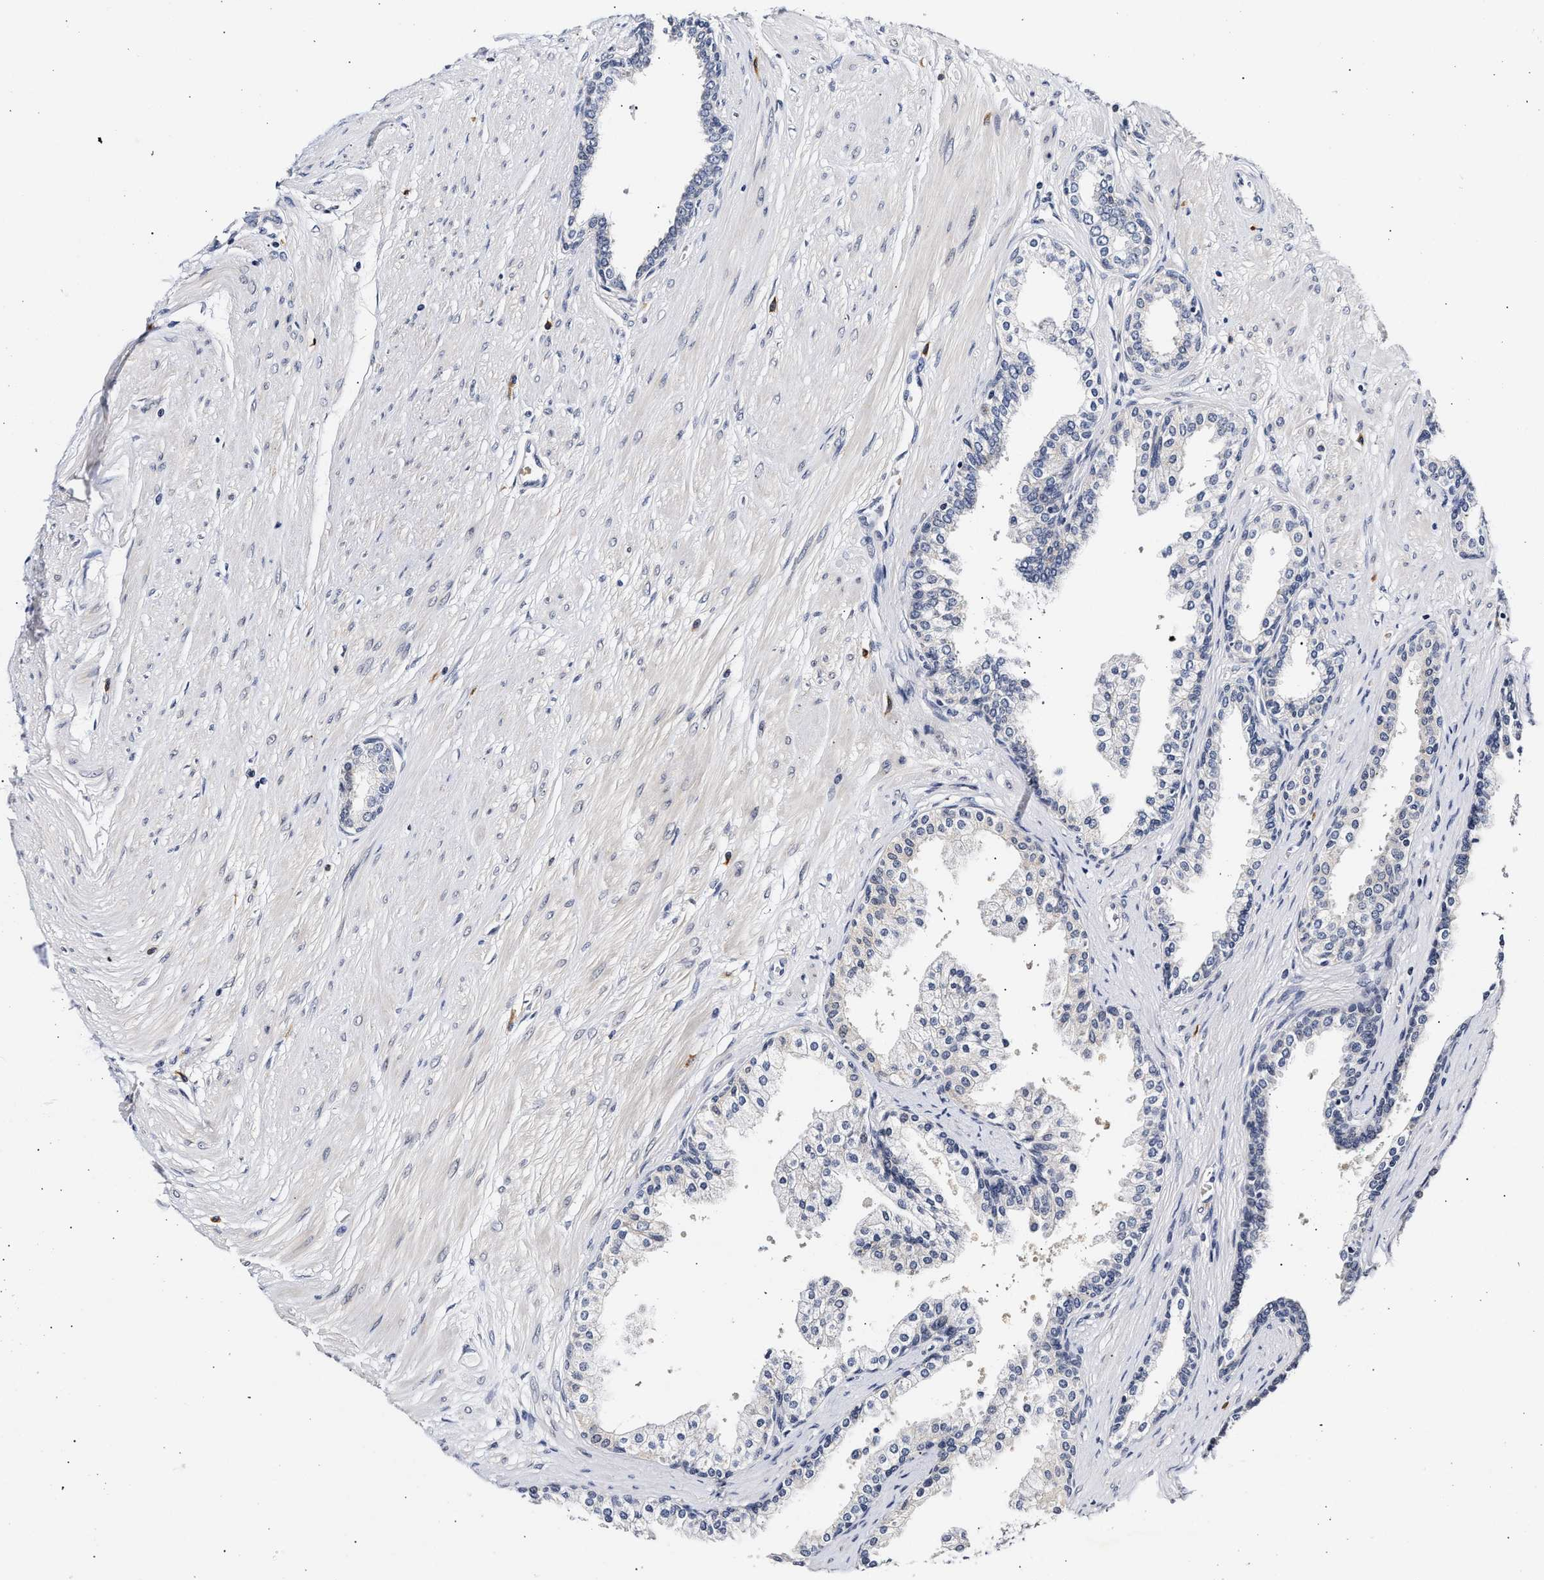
{"staining": {"intensity": "negative", "quantity": "none", "location": "none"}, "tissue": "prostate cancer", "cell_type": "Tumor cells", "image_type": "cancer", "snomed": [{"axis": "morphology", "description": "Adenocarcinoma, Low grade"}, {"axis": "topography", "description": "Prostate"}], "caption": "This image is of prostate low-grade adenocarcinoma stained with immunohistochemistry (IHC) to label a protein in brown with the nuclei are counter-stained blue. There is no expression in tumor cells.", "gene": "RINT1", "patient": {"sex": "male", "age": 57}}